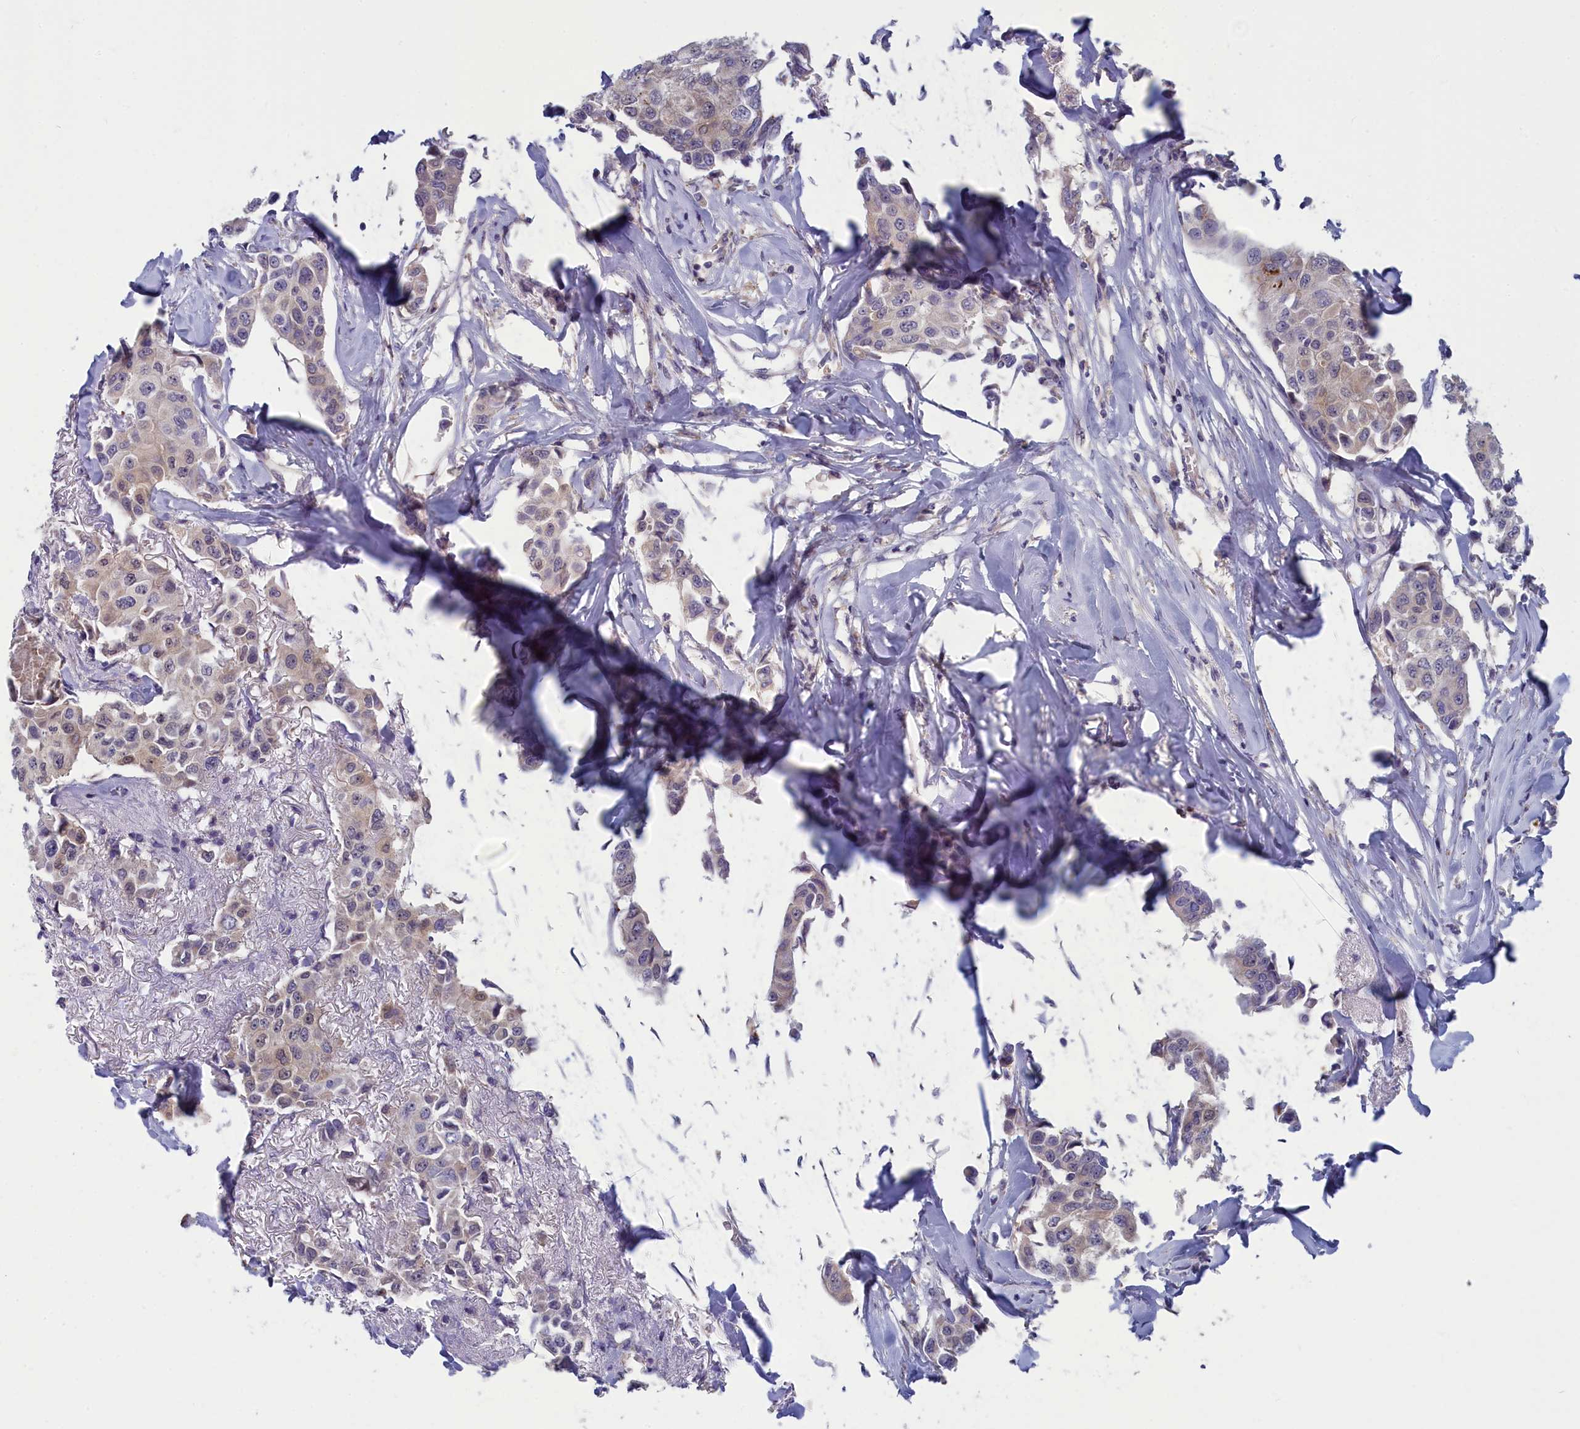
{"staining": {"intensity": "moderate", "quantity": "<25%", "location": "cytoplasmic/membranous"}, "tissue": "breast cancer", "cell_type": "Tumor cells", "image_type": "cancer", "snomed": [{"axis": "morphology", "description": "Duct carcinoma"}, {"axis": "topography", "description": "Breast"}], "caption": "Invasive ductal carcinoma (breast) stained for a protein (brown) reveals moderate cytoplasmic/membranous positive staining in about <25% of tumor cells.", "gene": "MRI1", "patient": {"sex": "female", "age": 80}}